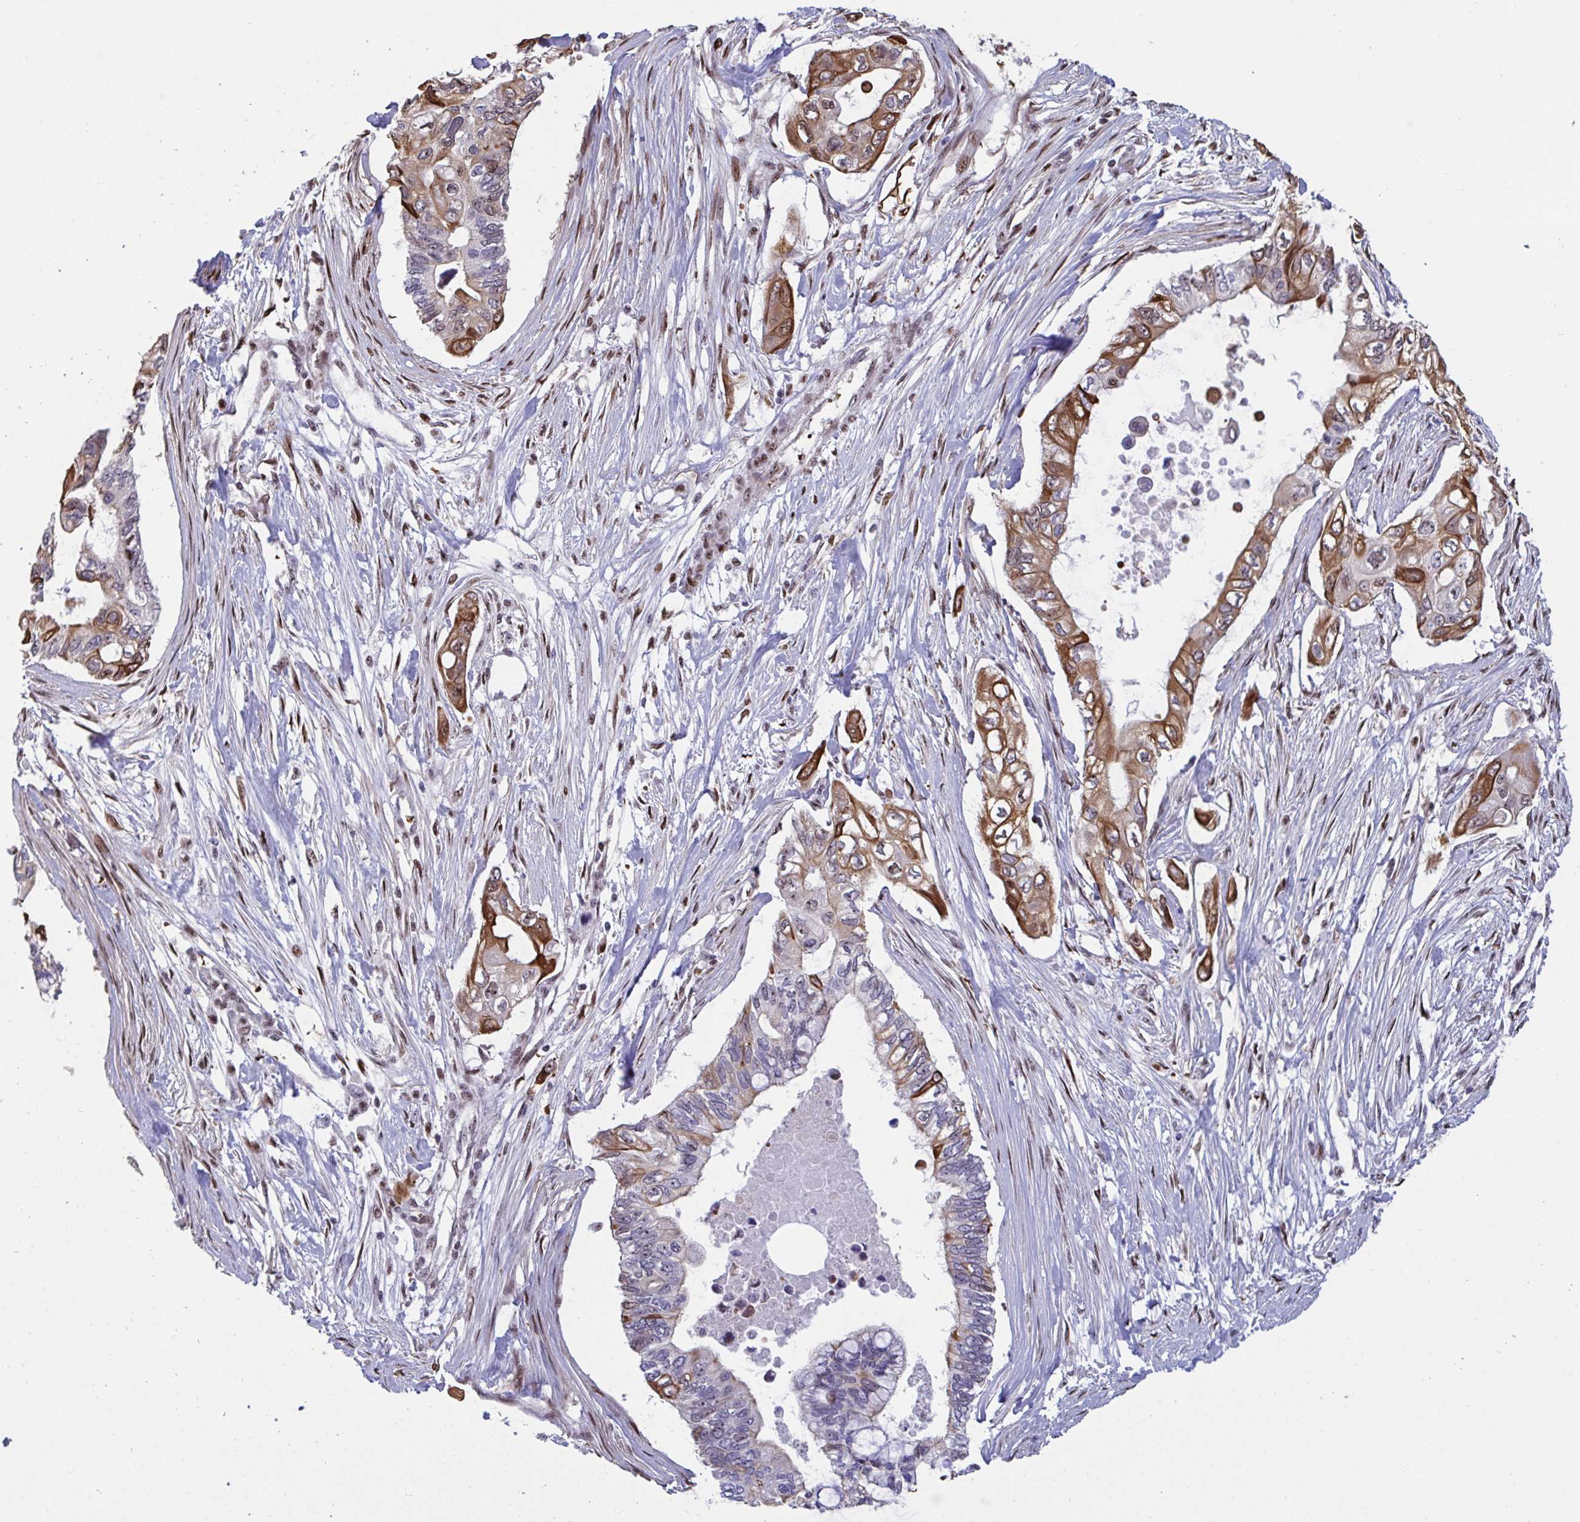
{"staining": {"intensity": "moderate", "quantity": "25%-75%", "location": "cytoplasmic/membranous"}, "tissue": "pancreatic cancer", "cell_type": "Tumor cells", "image_type": "cancer", "snomed": [{"axis": "morphology", "description": "Adenocarcinoma, NOS"}, {"axis": "topography", "description": "Pancreas"}], "caption": "Pancreatic cancer was stained to show a protein in brown. There is medium levels of moderate cytoplasmic/membranous expression in approximately 25%-75% of tumor cells.", "gene": "PELI2", "patient": {"sex": "female", "age": 63}}